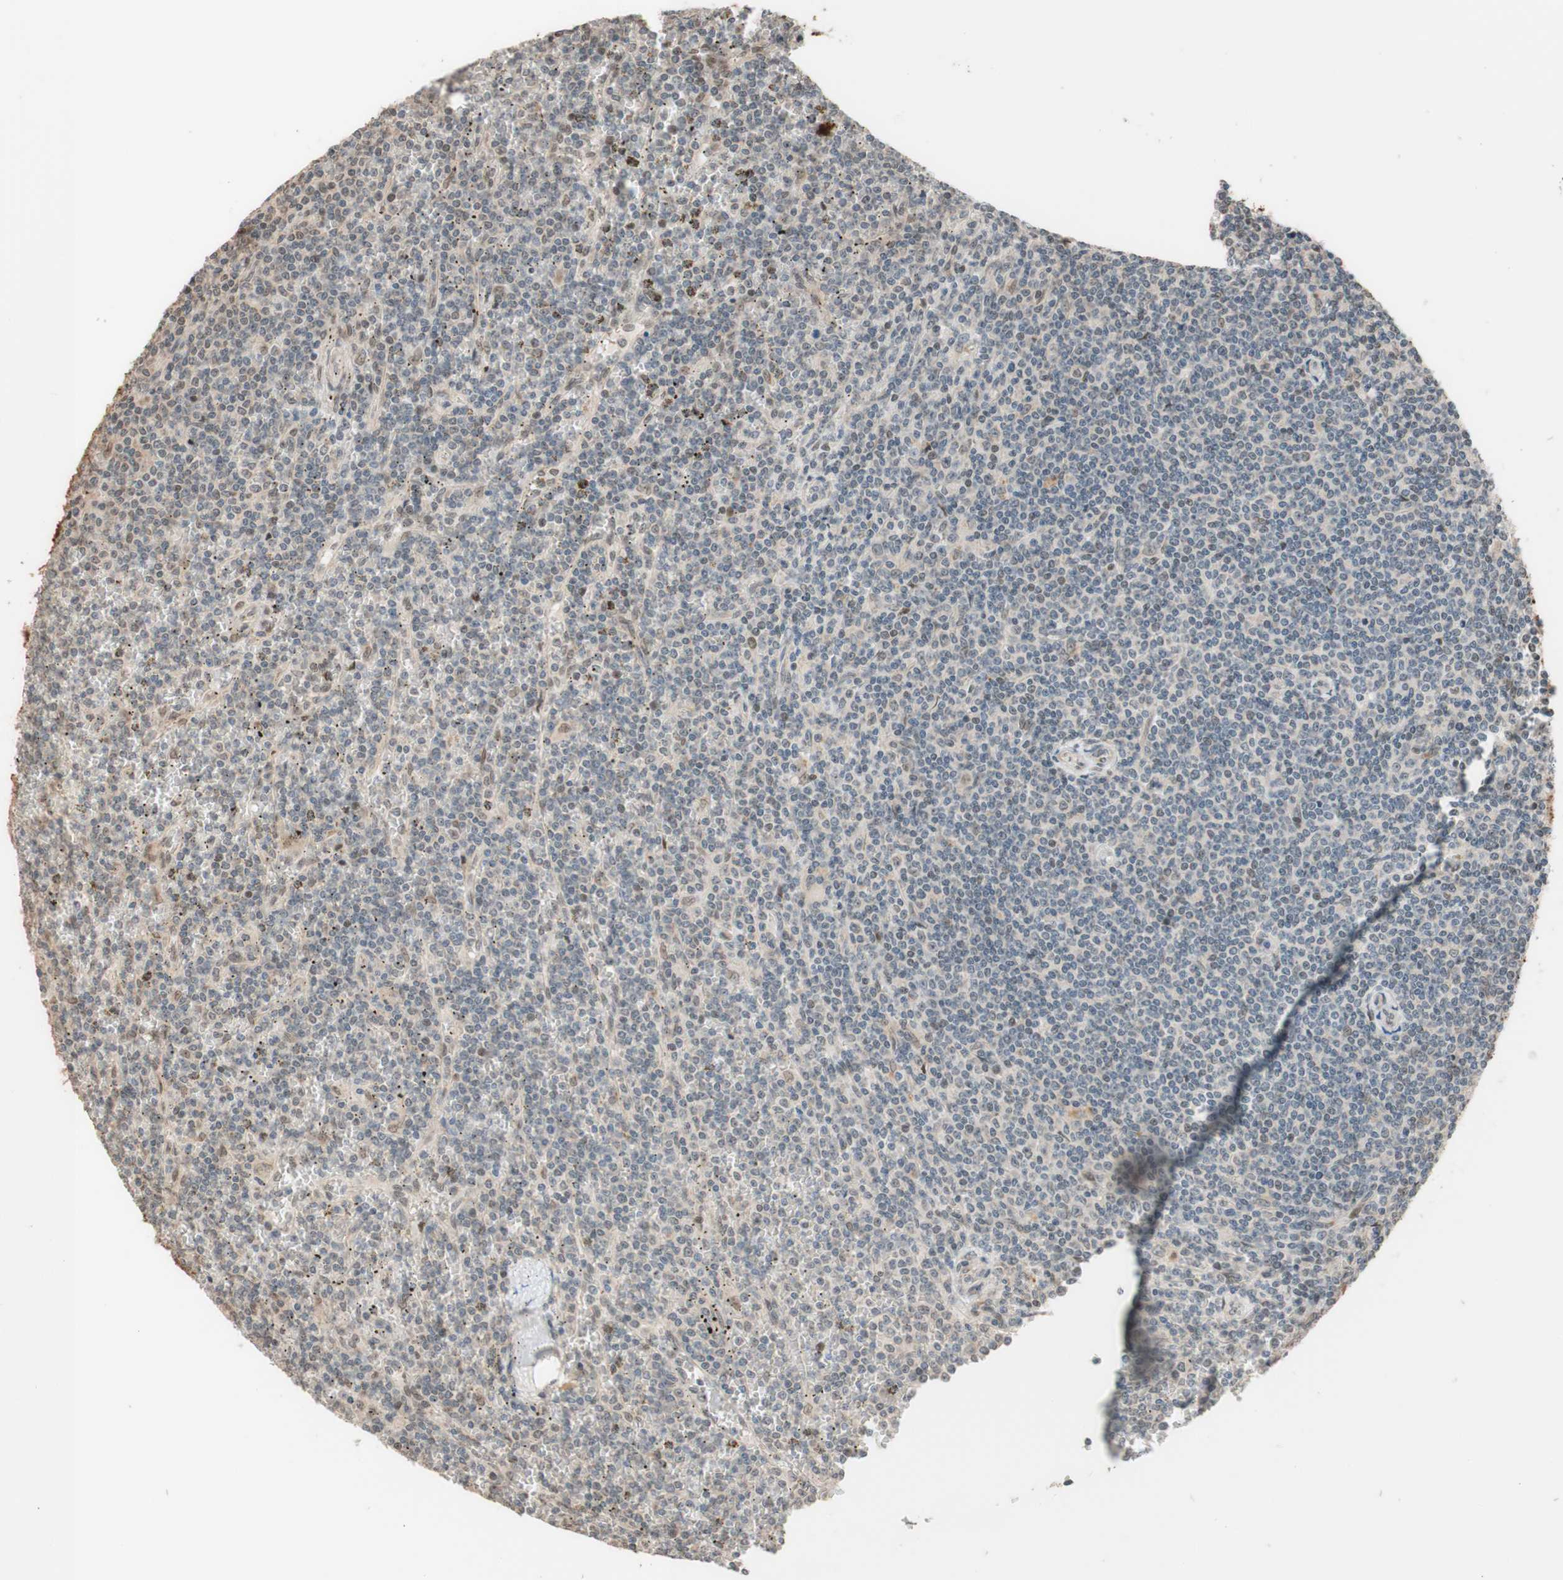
{"staining": {"intensity": "weak", "quantity": "25%-75%", "location": "cytoplasmic/membranous"}, "tissue": "lymphoma", "cell_type": "Tumor cells", "image_type": "cancer", "snomed": [{"axis": "morphology", "description": "Malignant lymphoma, non-Hodgkin's type, Low grade"}, {"axis": "topography", "description": "Spleen"}], "caption": "An image showing weak cytoplasmic/membranous positivity in approximately 25%-75% of tumor cells in lymphoma, as visualized by brown immunohistochemical staining.", "gene": "CCNC", "patient": {"sex": "female", "age": 19}}